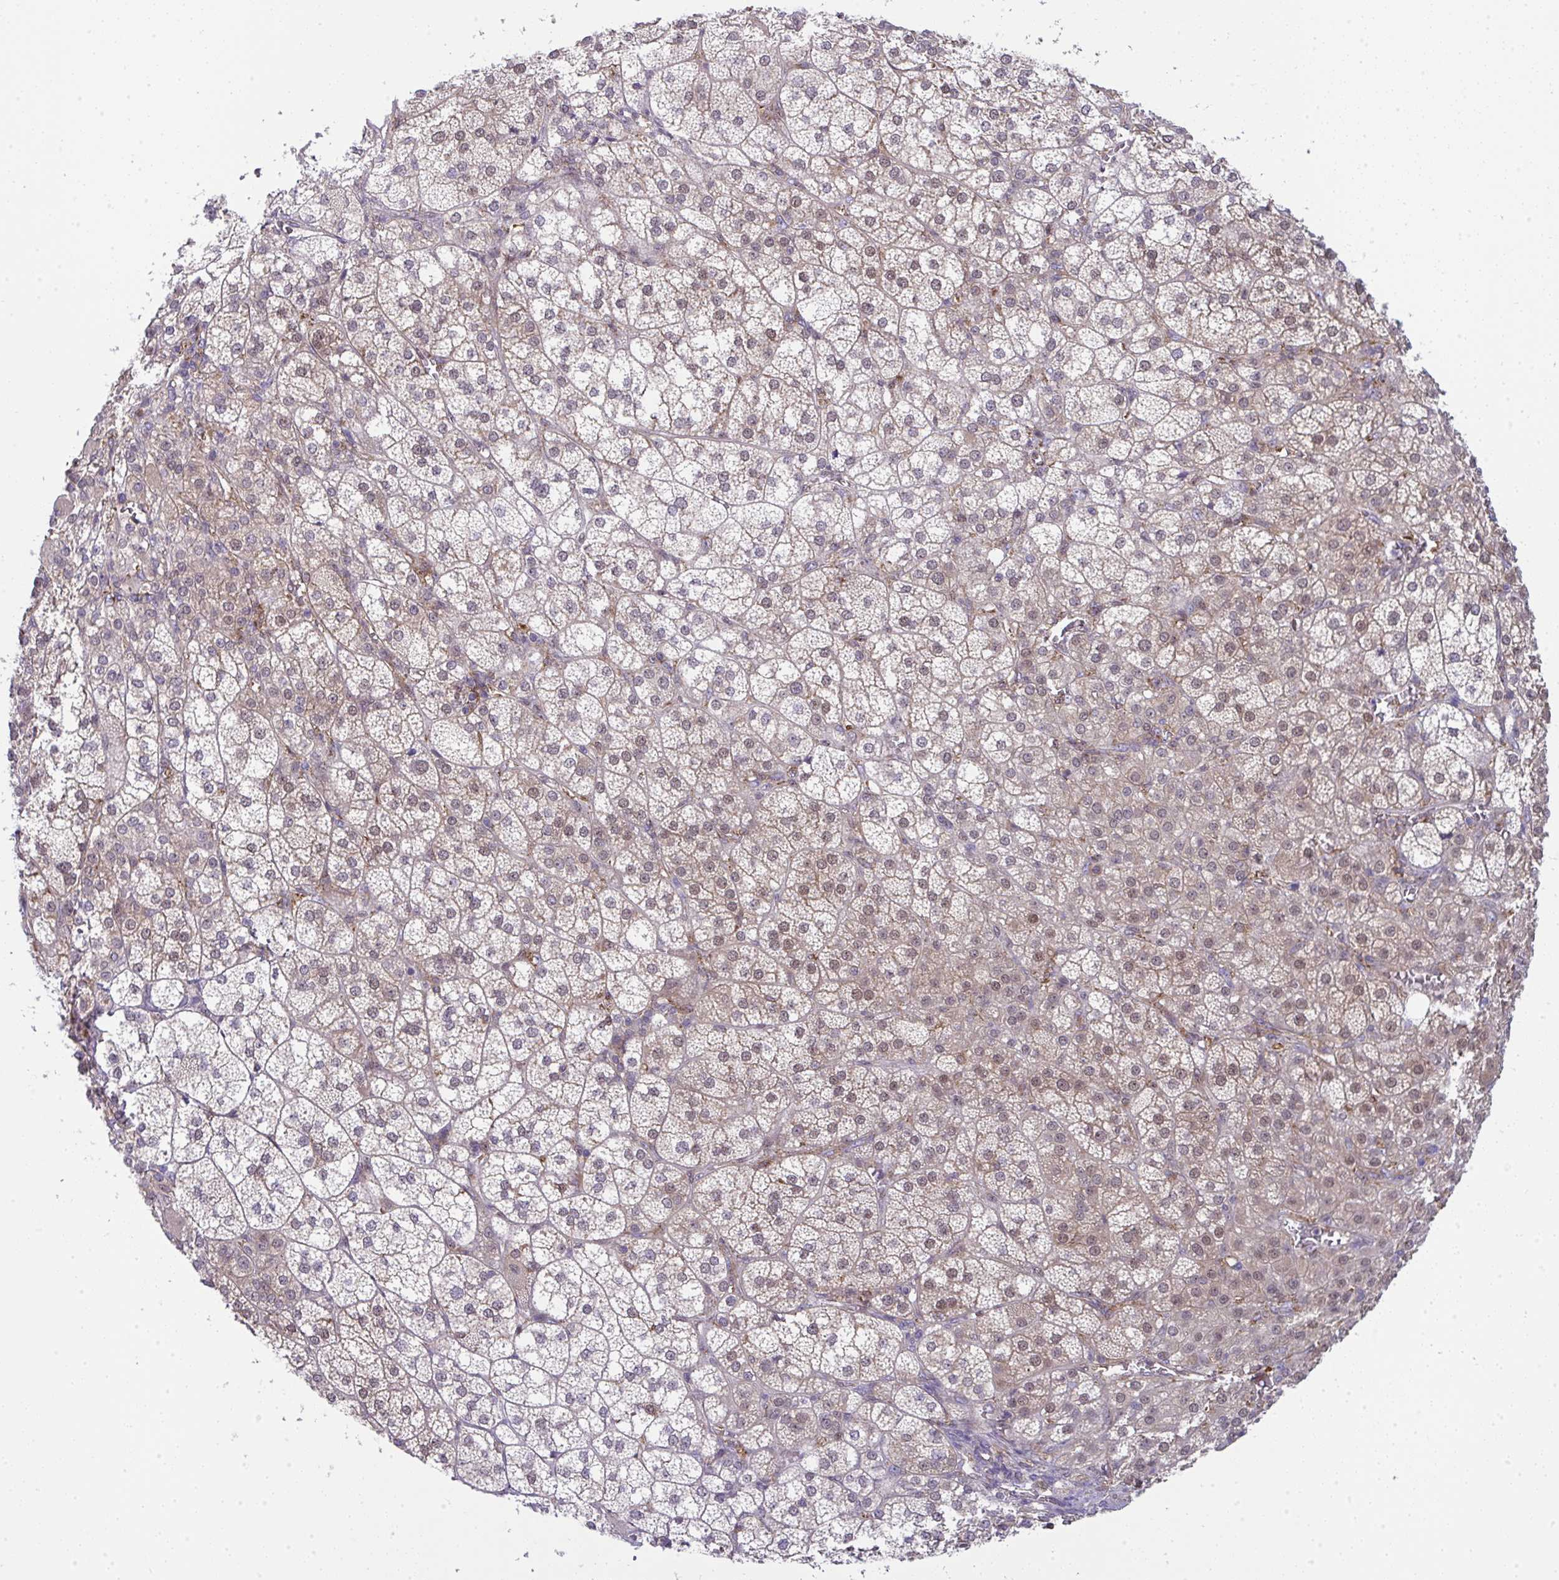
{"staining": {"intensity": "moderate", "quantity": ">75%", "location": "cytoplasmic/membranous,nuclear"}, "tissue": "adrenal gland", "cell_type": "Glandular cells", "image_type": "normal", "snomed": [{"axis": "morphology", "description": "Normal tissue, NOS"}, {"axis": "topography", "description": "Adrenal gland"}], "caption": "Moderate cytoplasmic/membranous,nuclear positivity for a protein is present in about >75% of glandular cells of unremarkable adrenal gland using immunohistochemistry (IHC).", "gene": "ALDH16A1", "patient": {"sex": "female", "age": 60}}